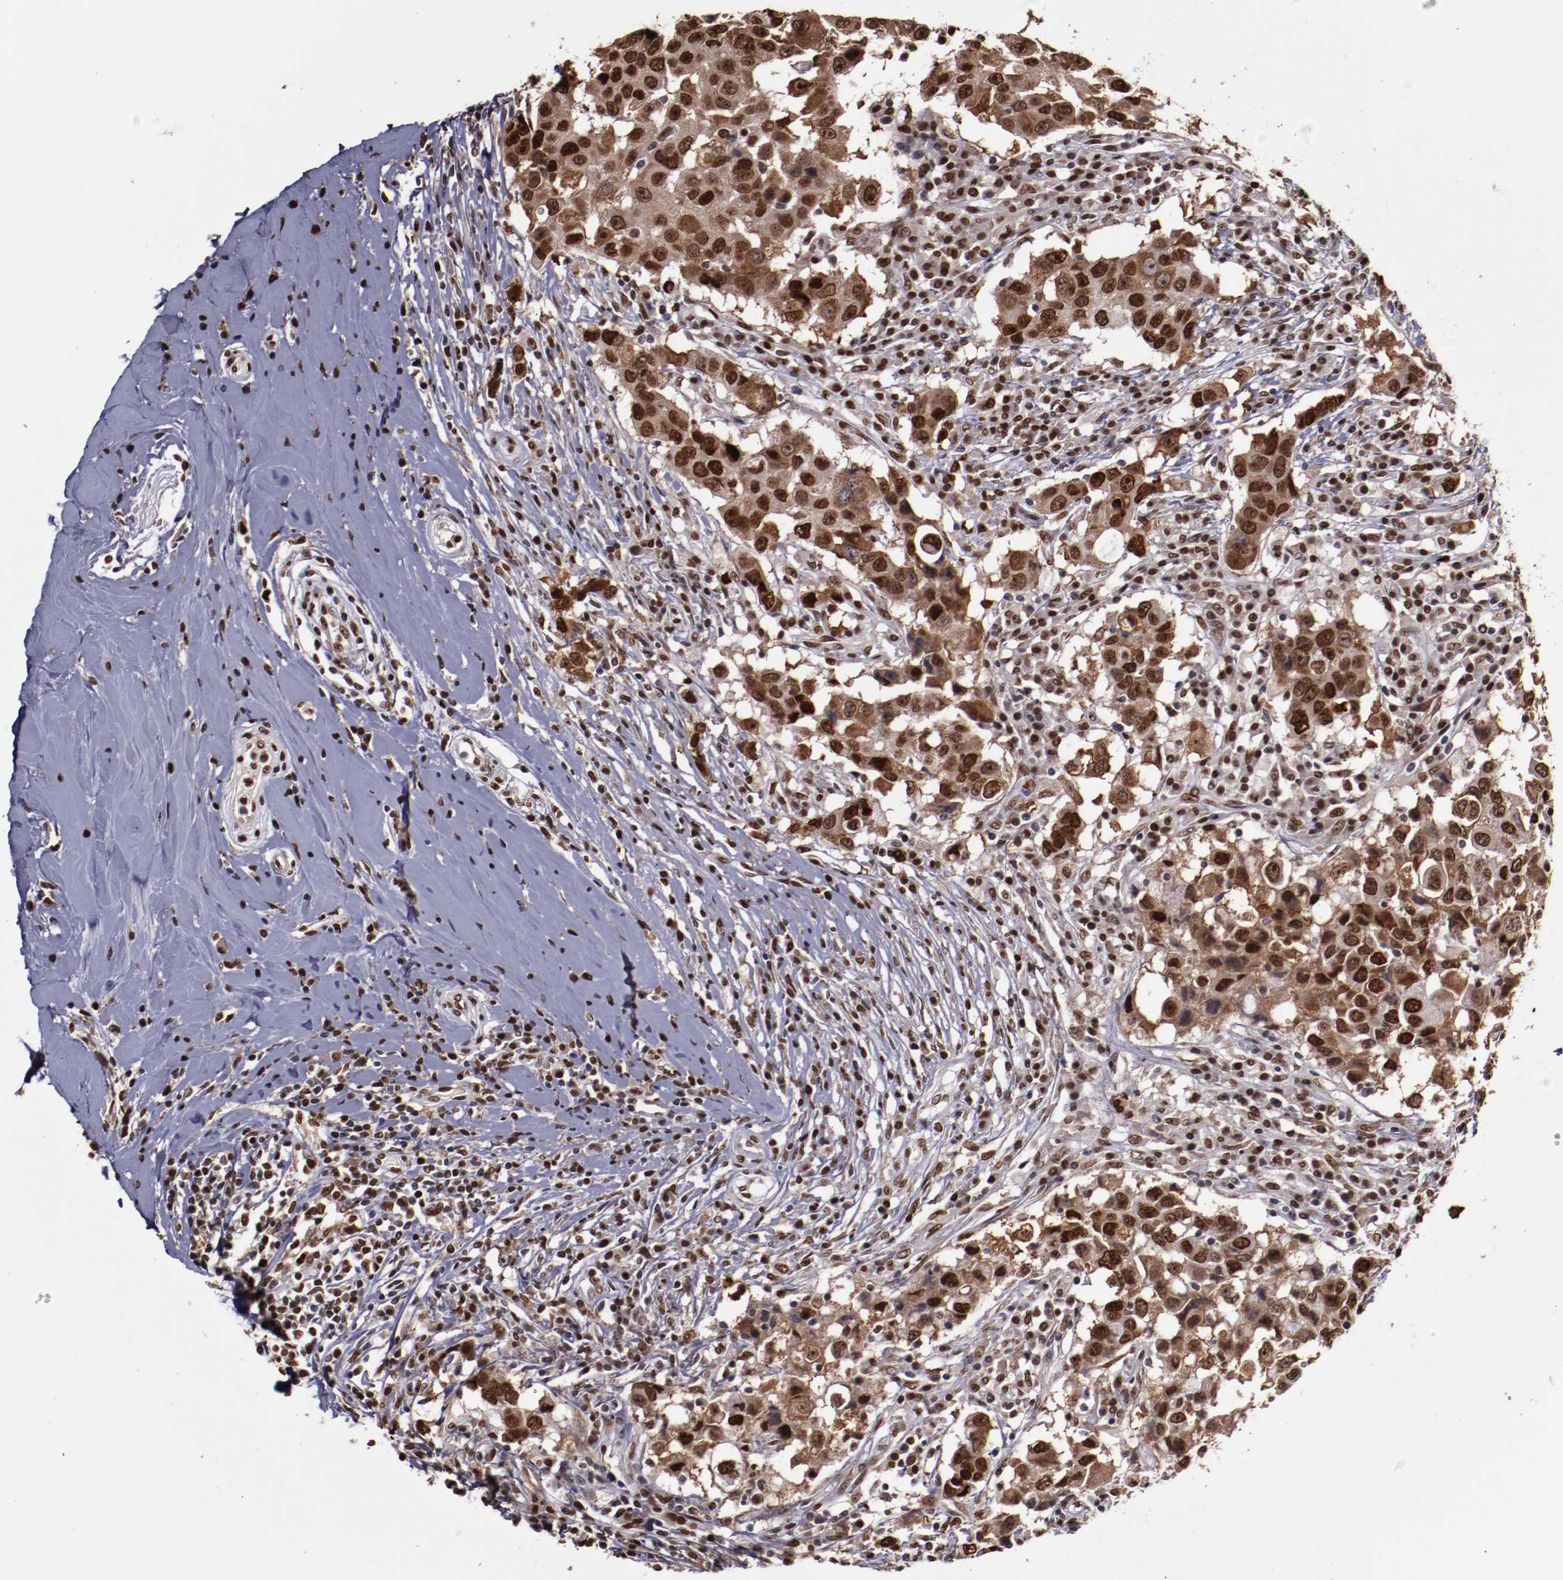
{"staining": {"intensity": "moderate", "quantity": ">75%", "location": "cytoplasmic/membranous,nuclear"}, "tissue": "breast cancer", "cell_type": "Tumor cells", "image_type": "cancer", "snomed": [{"axis": "morphology", "description": "Duct carcinoma"}, {"axis": "topography", "description": "Breast"}], "caption": "This image displays IHC staining of breast cancer (invasive ductal carcinoma), with medium moderate cytoplasmic/membranous and nuclear positivity in about >75% of tumor cells.", "gene": "APEX1", "patient": {"sex": "female", "age": 27}}